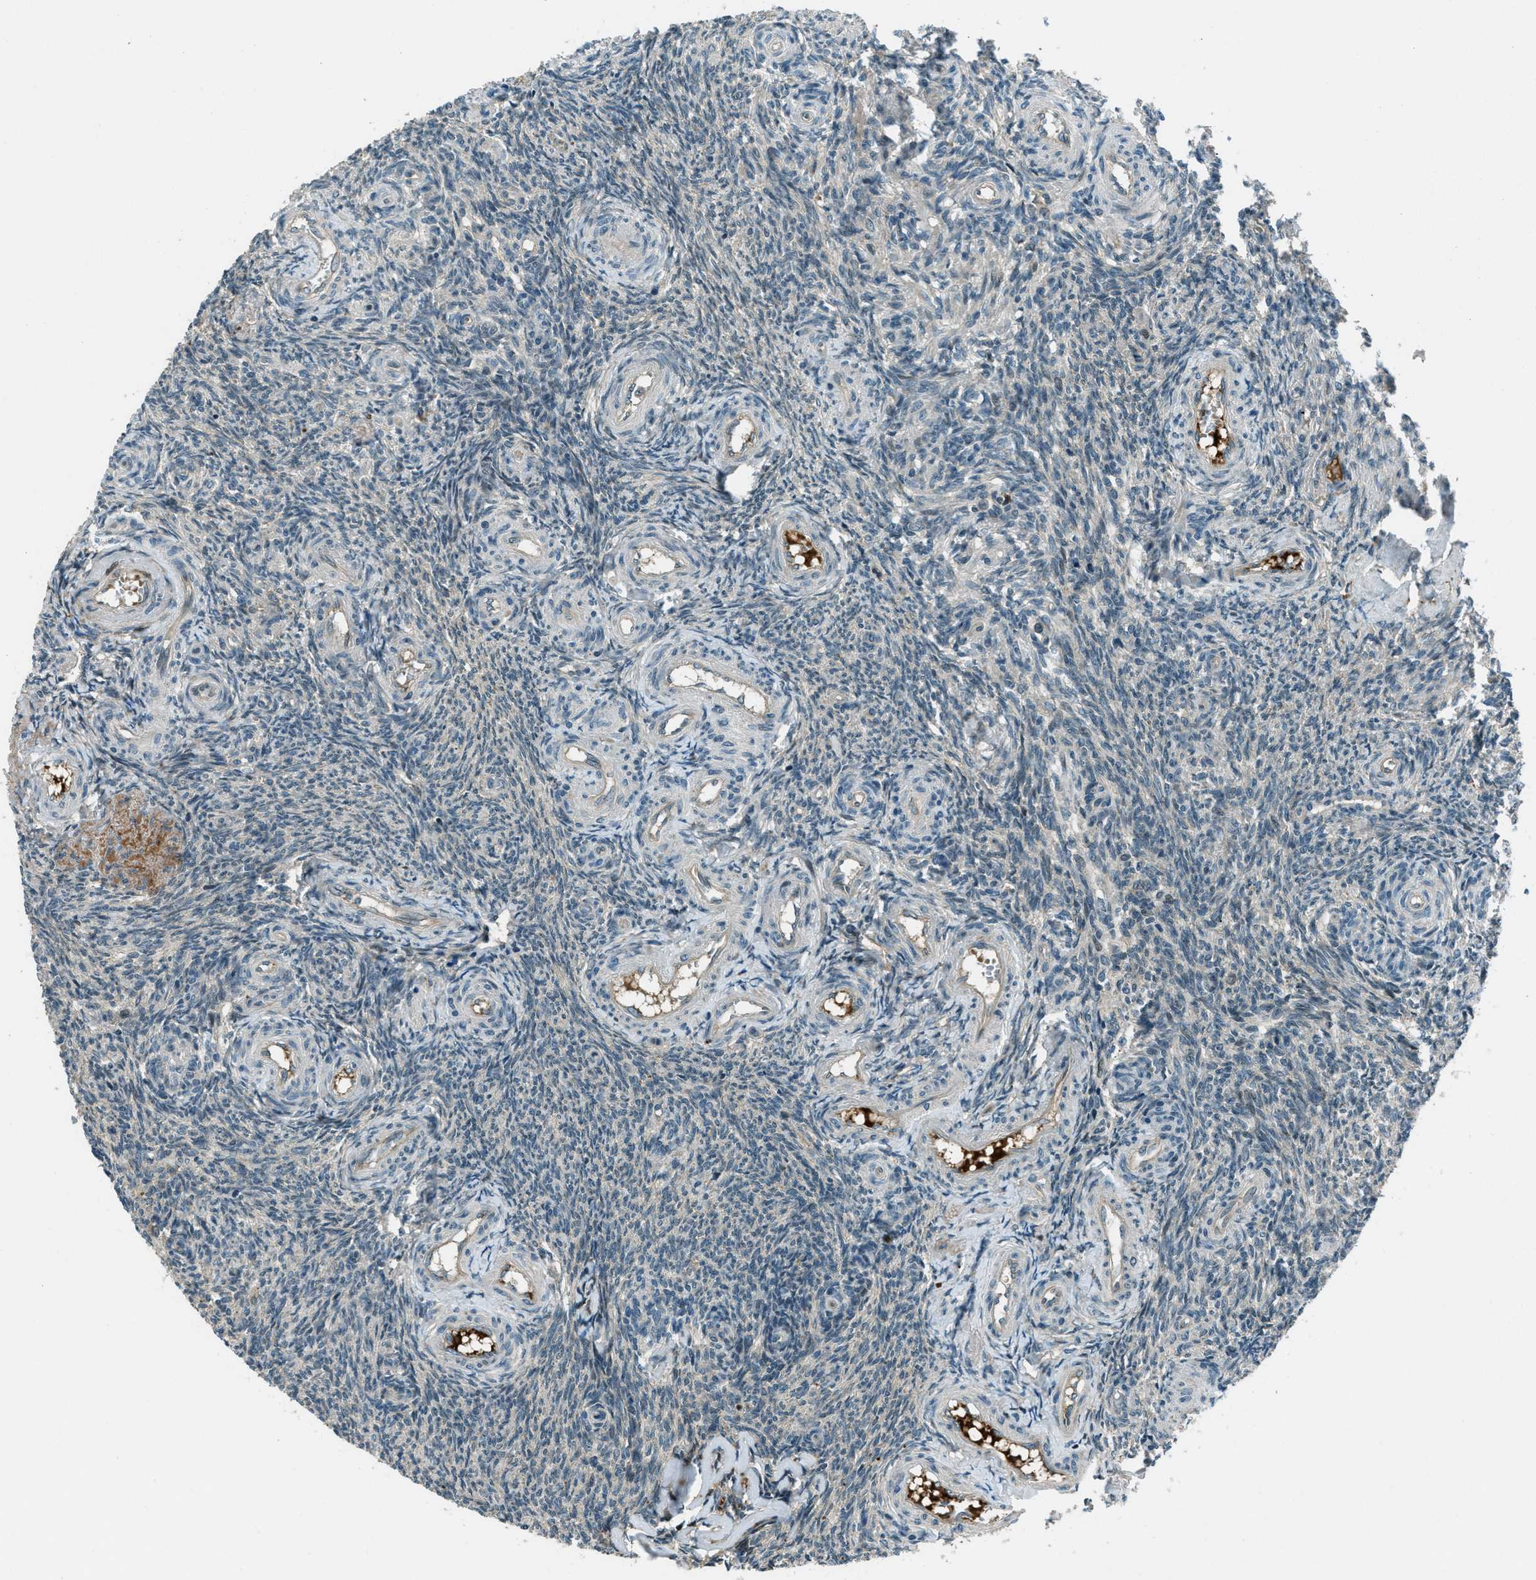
{"staining": {"intensity": "weak", "quantity": "<25%", "location": "cytoplasmic/membranous"}, "tissue": "ovary", "cell_type": "Ovarian stroma cells", "image_type": "normal", "snomed": [{"axis": "morphology", "description": "Normal tissue, NOS"}, {"axis": "topography", "description": "Ovary"}], "caption": "IHC micrograph of benign ovary: human ovary stained with DAB reveals no significant protein expression in ovarian stroma cells. (Immunohistochemistry (ihc), brightfield microscopy, high magnification).", "gene": "STK11", "patient": {"sex": "female", "age": 41}}